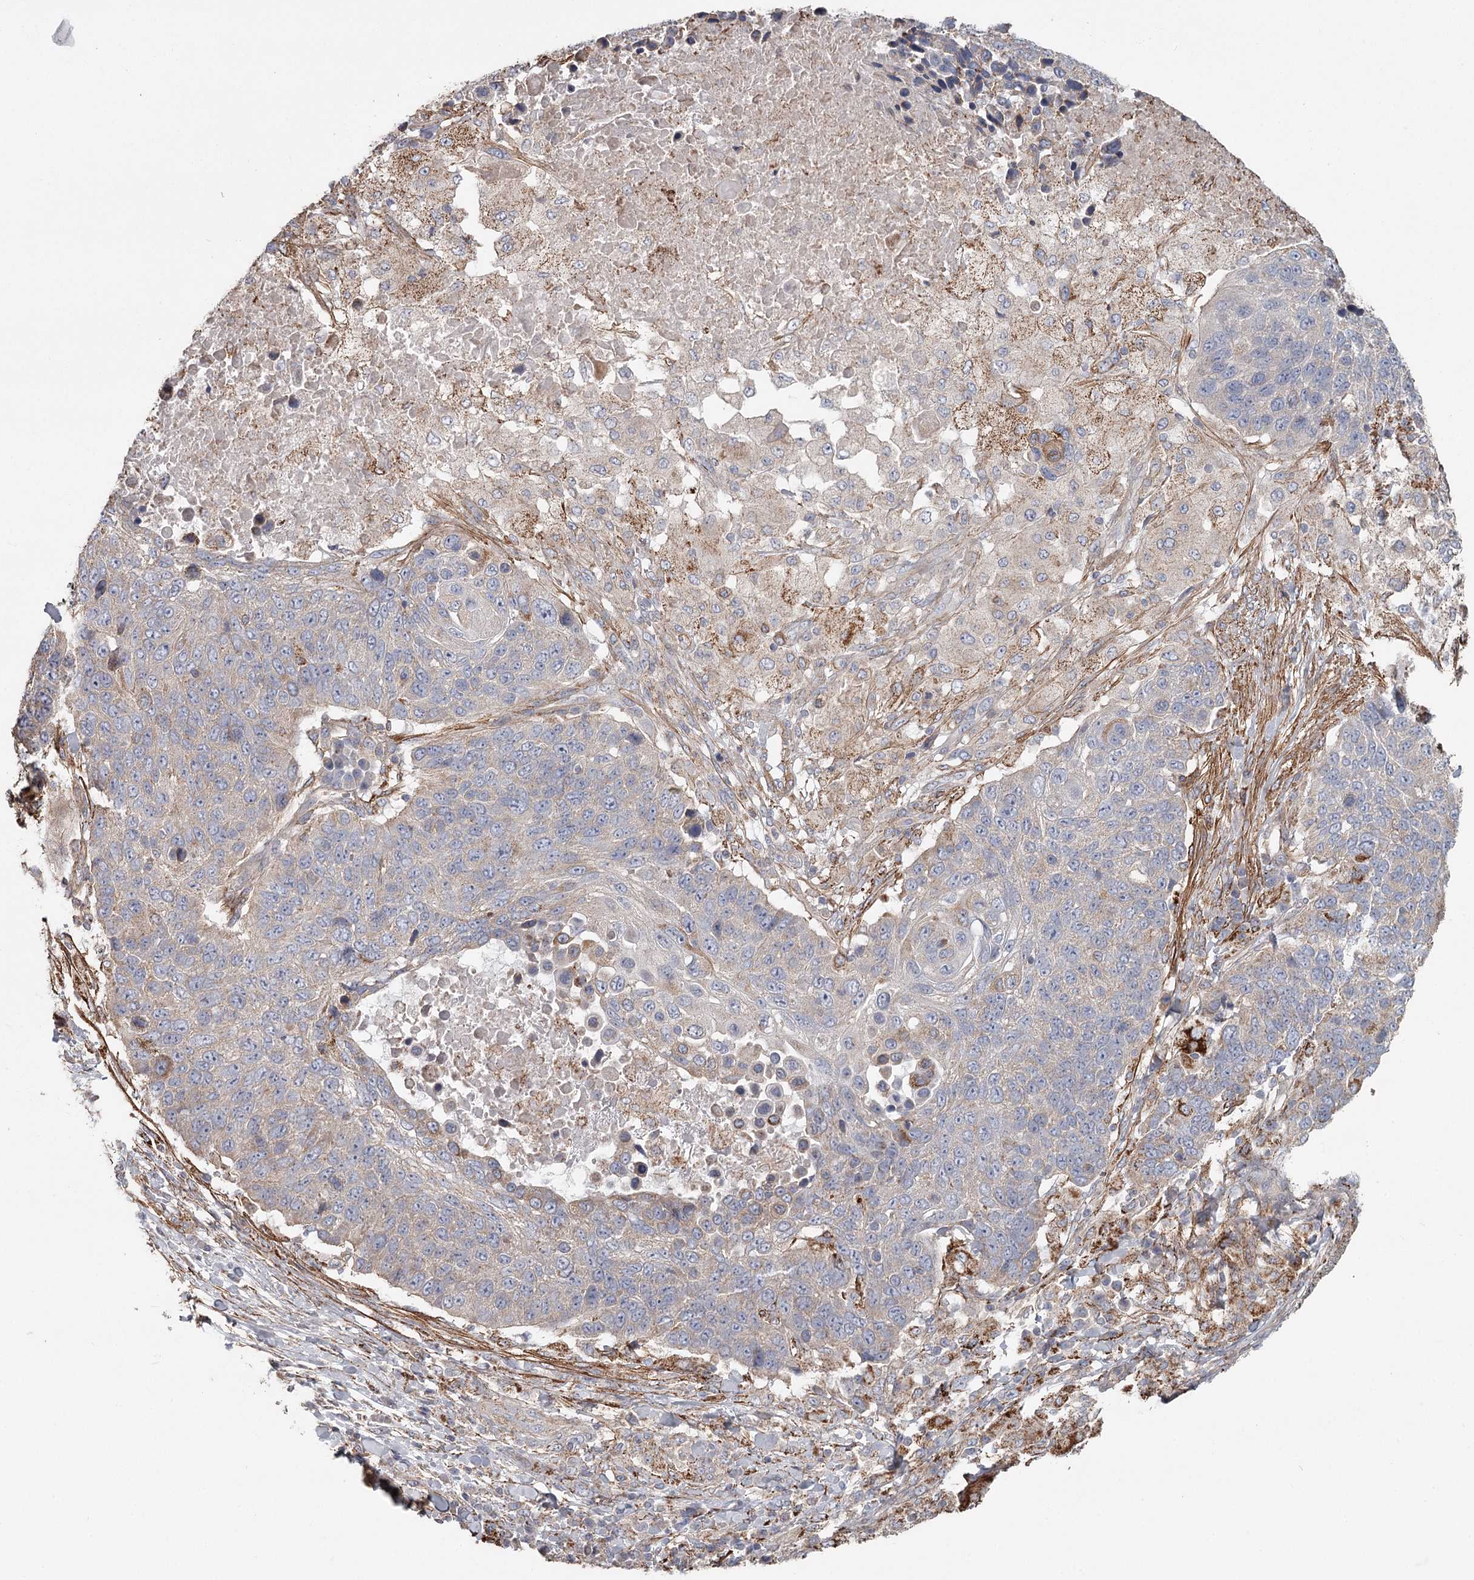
{"staining": {"intensity": "weak", "quantity": "25%-75%", "location": "cytoplasmic/membranous"}, "tissue": "lung cancer", "cell_type": "Tumor cells", "image_type": "cancer", "snomed": [{"axis": "morphology", "description": "Normal tissue, NOS"}, {"axis": "morphology", "description": "Squamous cell carcinoma, NOS"}, {"axis": "topography", "description": "Lymph node"}, {"axis": "topography", "description": "Lung"}], "caption": "This image exhibits lung cancer (squamous cell carcinoma) stained with immunohistochemistry (IHC) to label a protein in brown. The cytoplasmic/membranous of tumor cells show weak positivity for the protein. Nuclei are counter-stained blue.", "gene": "DHRS9", "patient": {"sex": "male", "age": 66}}